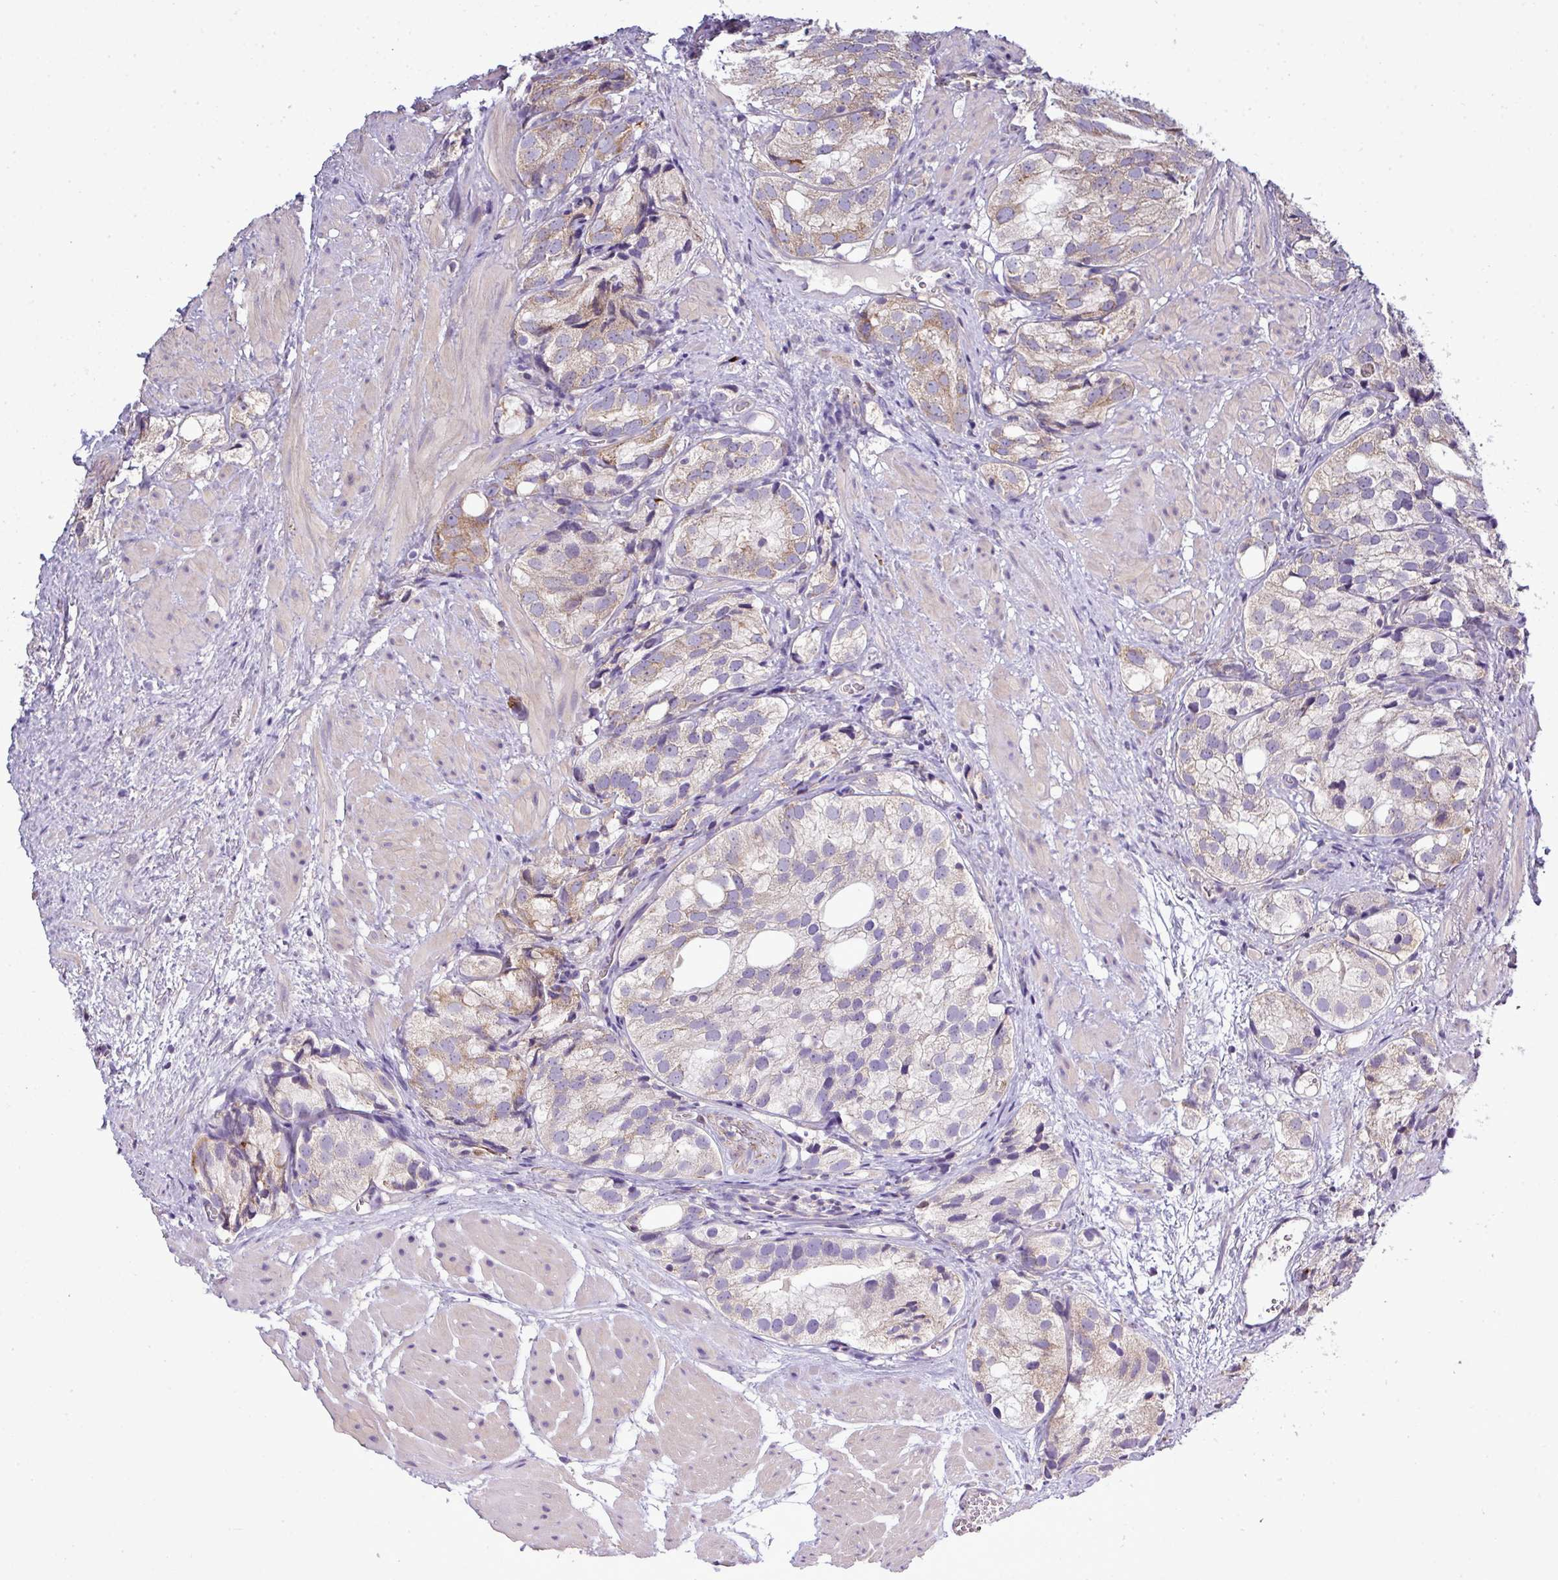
{"staining": {"intensity": "moderate", "quantity": "25%-75%", "location": "cytoplasmic/membranous"}, "tissue": "prostate cancer", "cell_type": "Tumor cells", "image_type": "cancer", "snomed": [{"axis": "morphology", "description": "Adenocarcinoma, High grade"}, {"axis": "topography", "description": "Prostate"}], "caption": "Prostate cancer (adenocarcinoma (high-grade)) stained with a protein marker reveals moderate staining in tumor cells.", "gene": "AGAP5", "patient": {"sex": "male", "age": 82}}